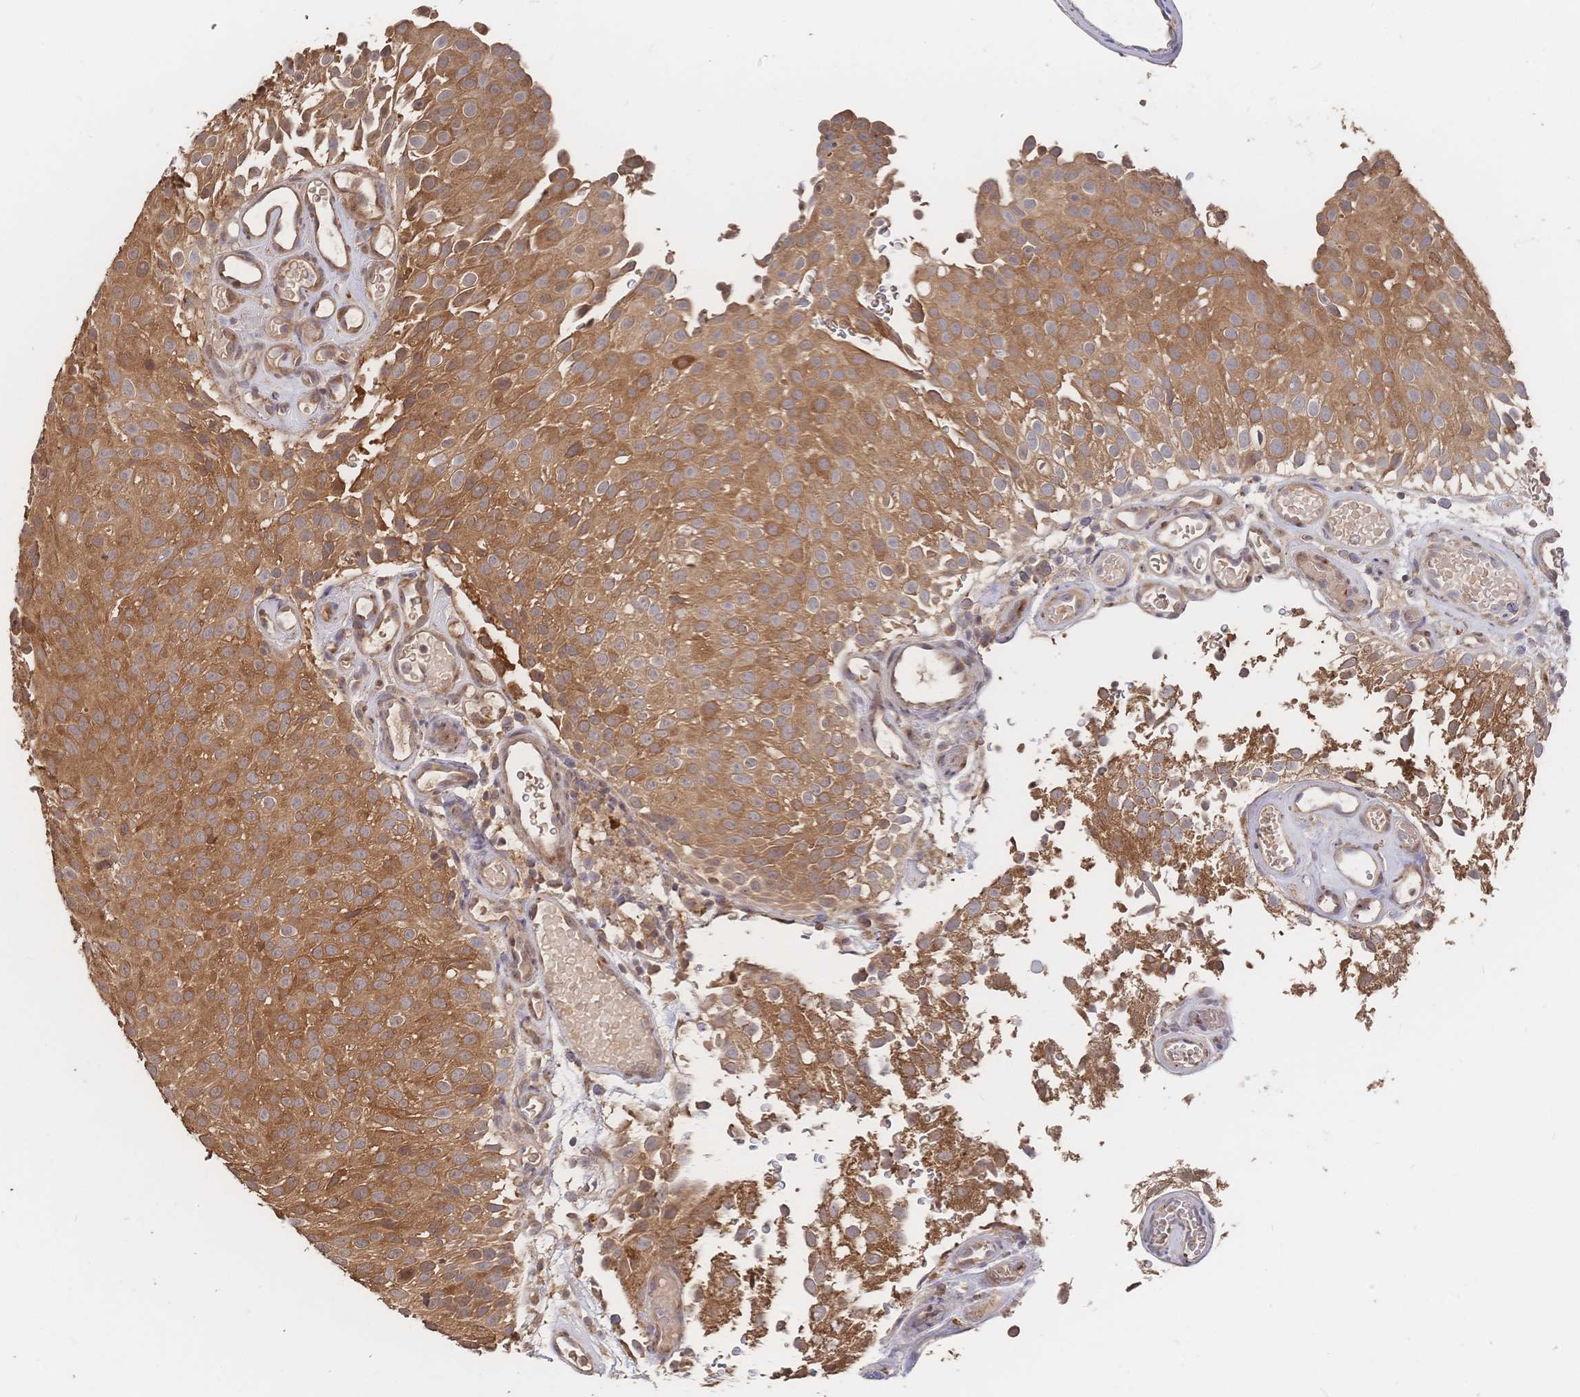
{"staining": {"intensity": "moderate", "quantity": ">75%", "location": "cytoplasmic/membranous"}, "tissue": "urothelial cancer", "cell_type": "Tumor cells", "image_type": "cancer", "snomed": [{"axis": "morphology", "description": "Urothelial carcinoma, Low grade"}, {"axis": "topography", "description": "Urinary bladder"}], "caption": "High-magnification brightfield microscopy of low-grade urothelial carcinoma stained with DAB (3,3'-diaminobenzidine) (brown) and counterstained with hematoxylin (blue). tumor cells exhibit moderate cytoplasmic/membranous staining is appreciated in about>75% of cells. (DAB = brown stain, brightfield microscopy at high magnification).", "gene": "DNAJA4", "patient": {"sex": "male", "age": 78}}